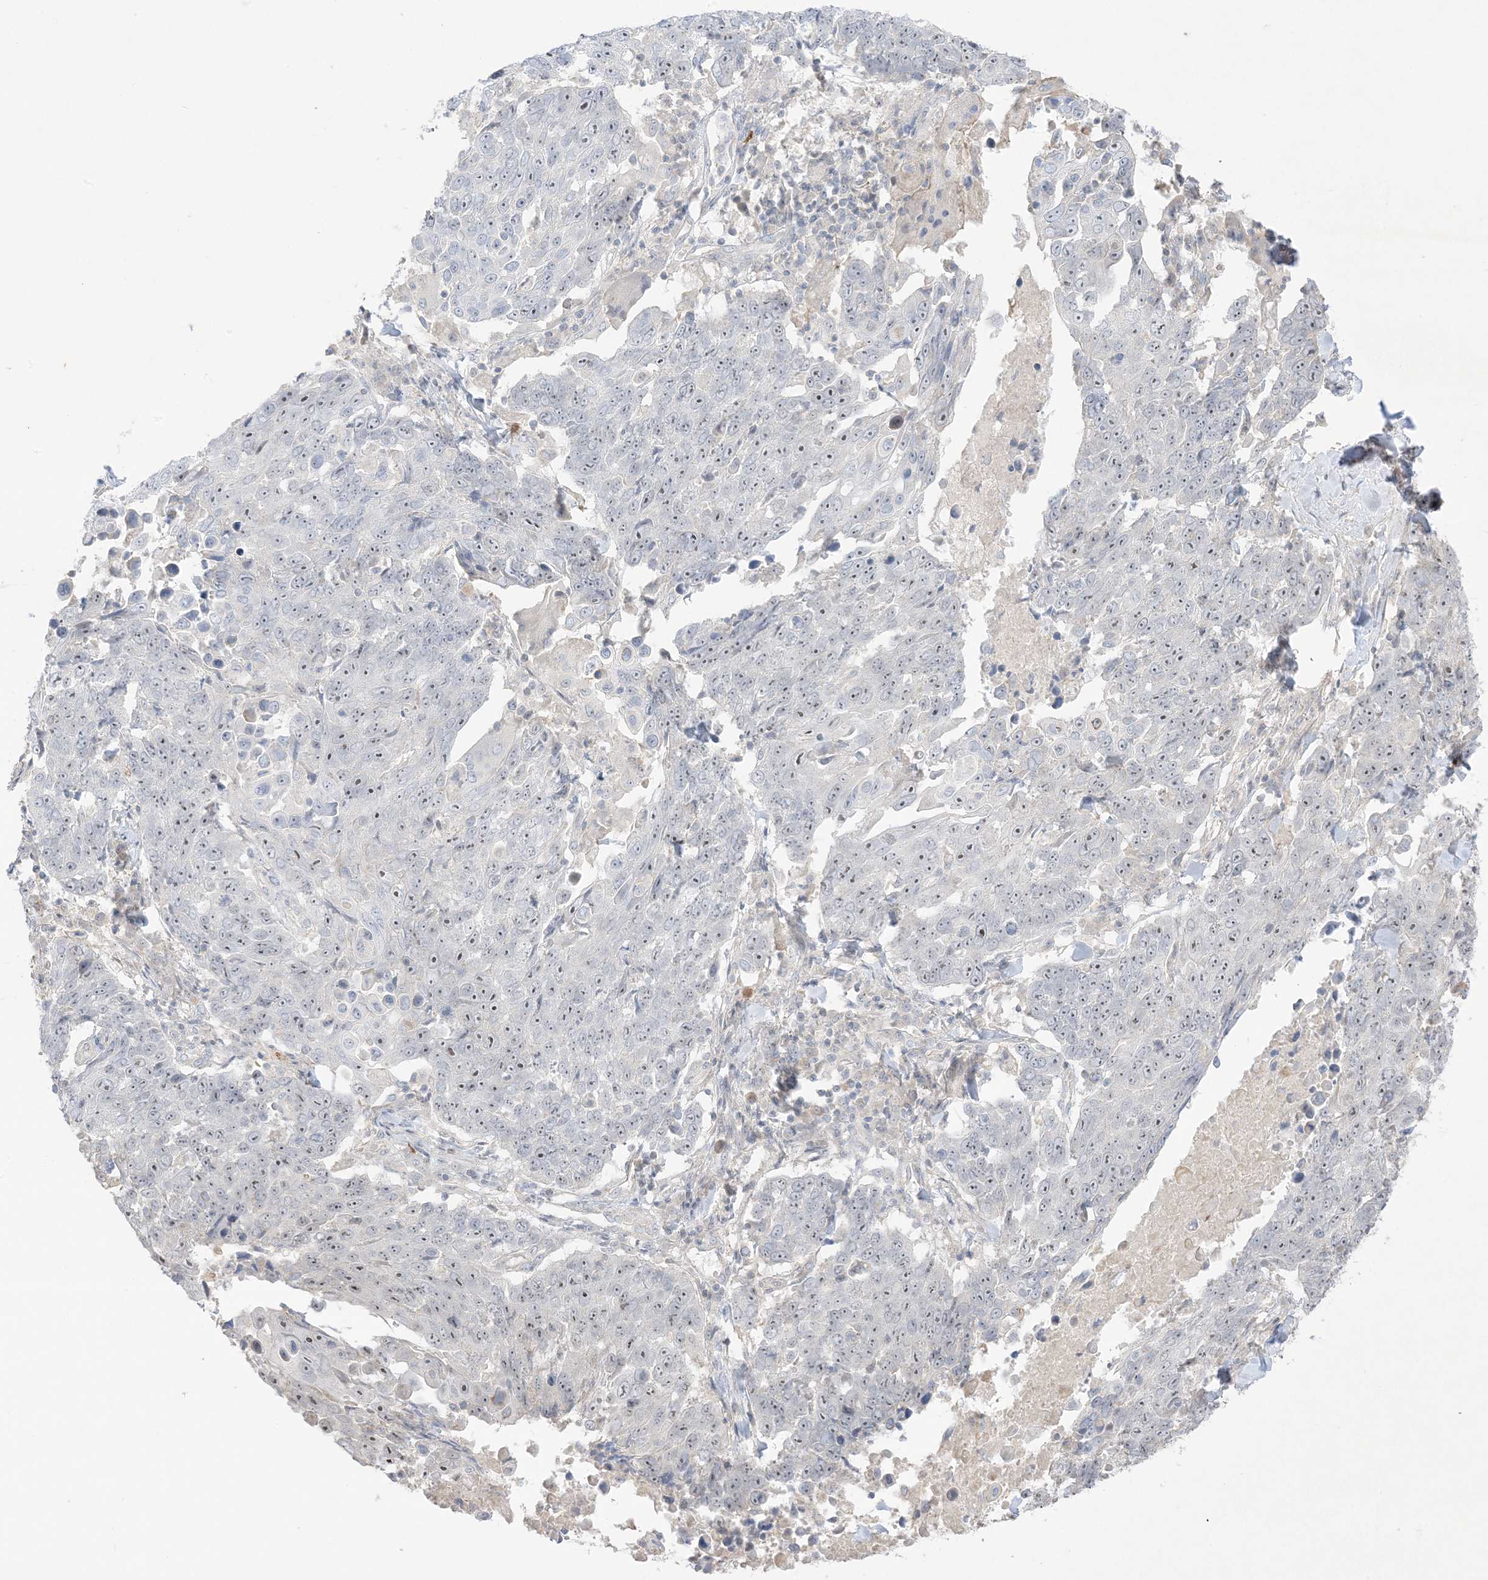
{"staining": {"intensity": "weak", "quantity": ">75%", "location": "nuclear"}, "tissue": "lung cancer", "cell_type": "Tumor cells", "image_type": "cancer", "snomed": [{"axis": "morphology", "description": "Squamous cell carcinoma, NOS"}, {"axis": "topography", "description": "Lung"}], "caption": "Approximately >75% of tumor cells in lung squamous cell carcinoma reveal weak nuclear protein positivity as visualized by brown immunohistochemical staining.", "gene": "ETAA1", "patient": {"sex": "male", "age": 66}}